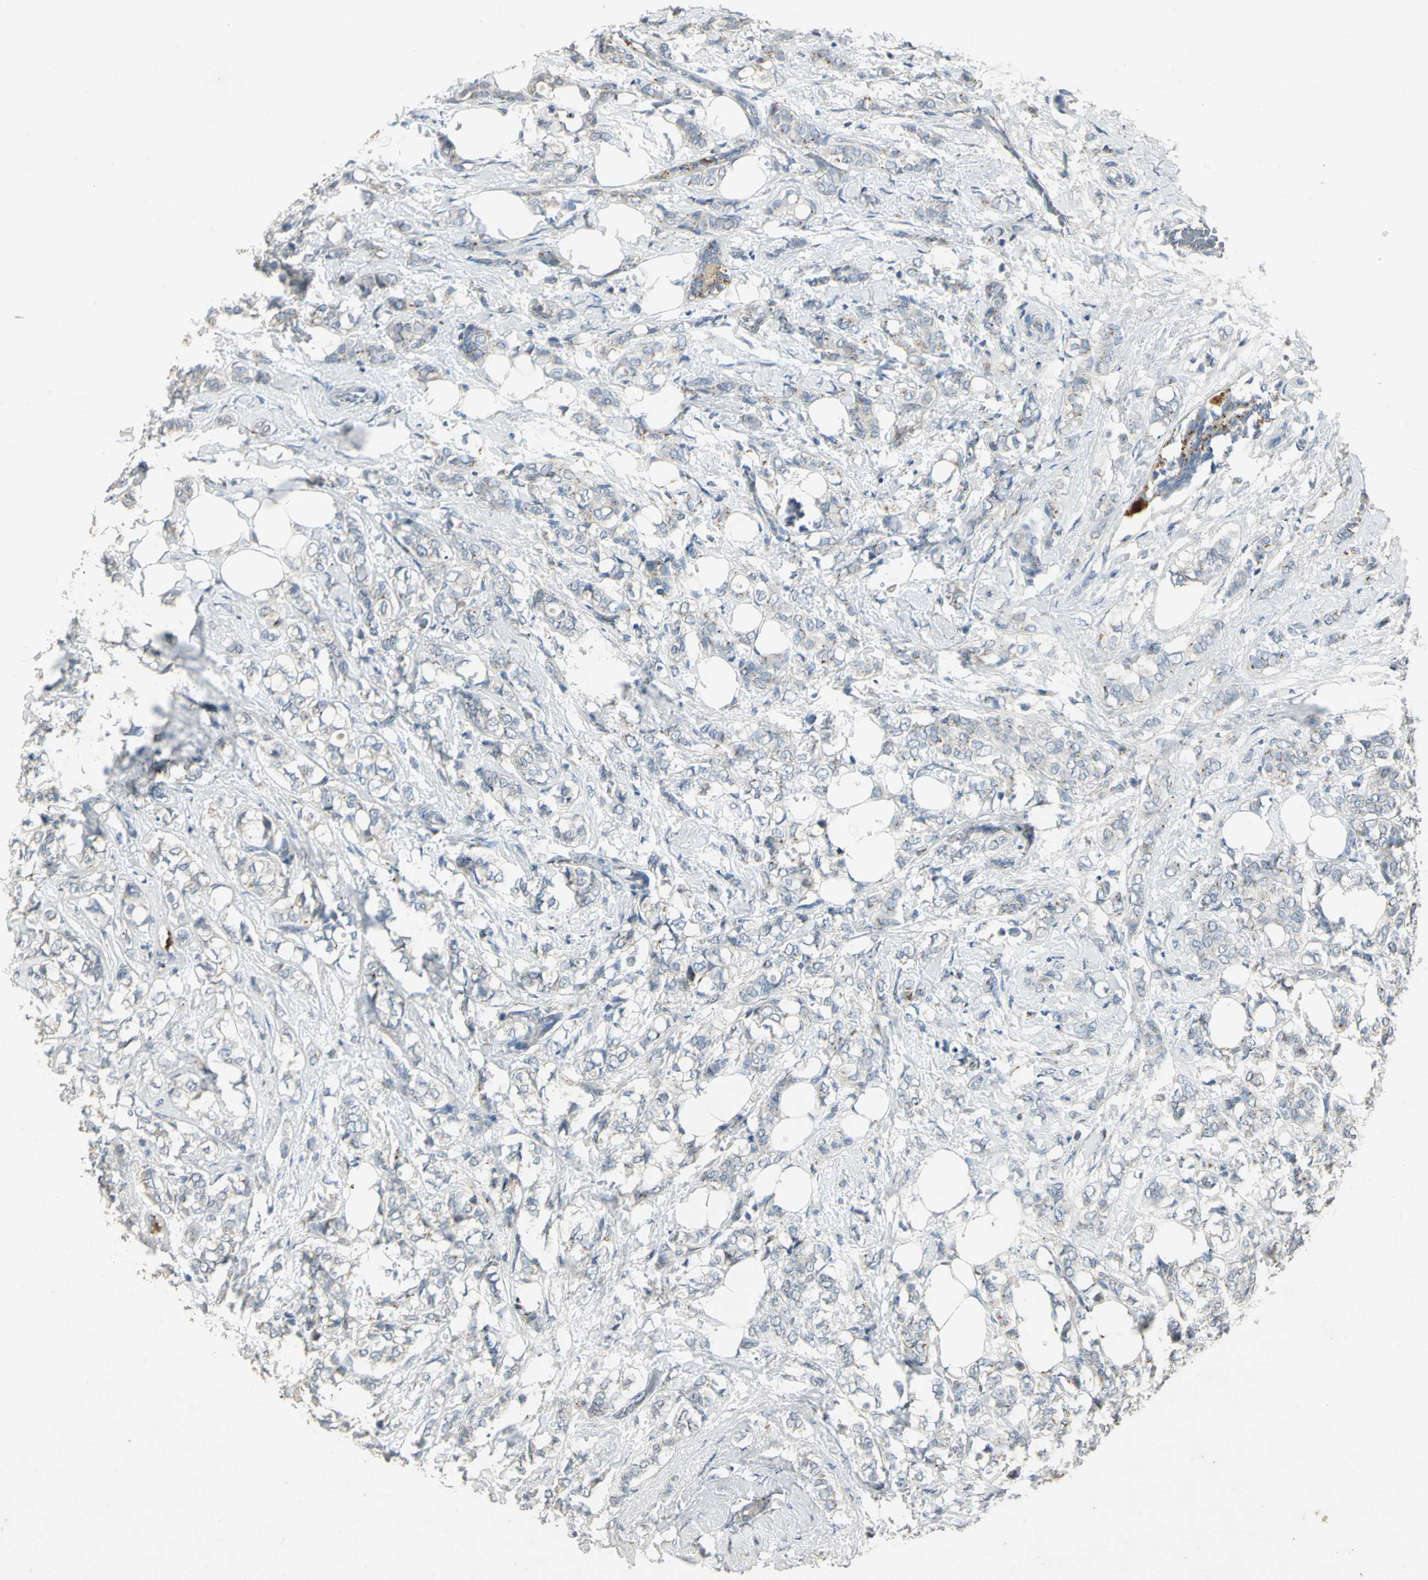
{"staining": {"intensity": "weak", "quantity": "<25%", "location": "cytoplasmic/membranous"}, "tissue": "breast cancer", "cell_type": "Tumor cells", "image_type": "cancer", "snomed": [{"axis": "morphology", "description": "Lobular carcinoma"}, {"axis": "topography", "description": "Breast"}], "caption": "Tumor cells are negative for protein expression in human breast lobular carcinoma.", "gene": "TM9SF2", "patient": {"sex": "female", "age": 60}}